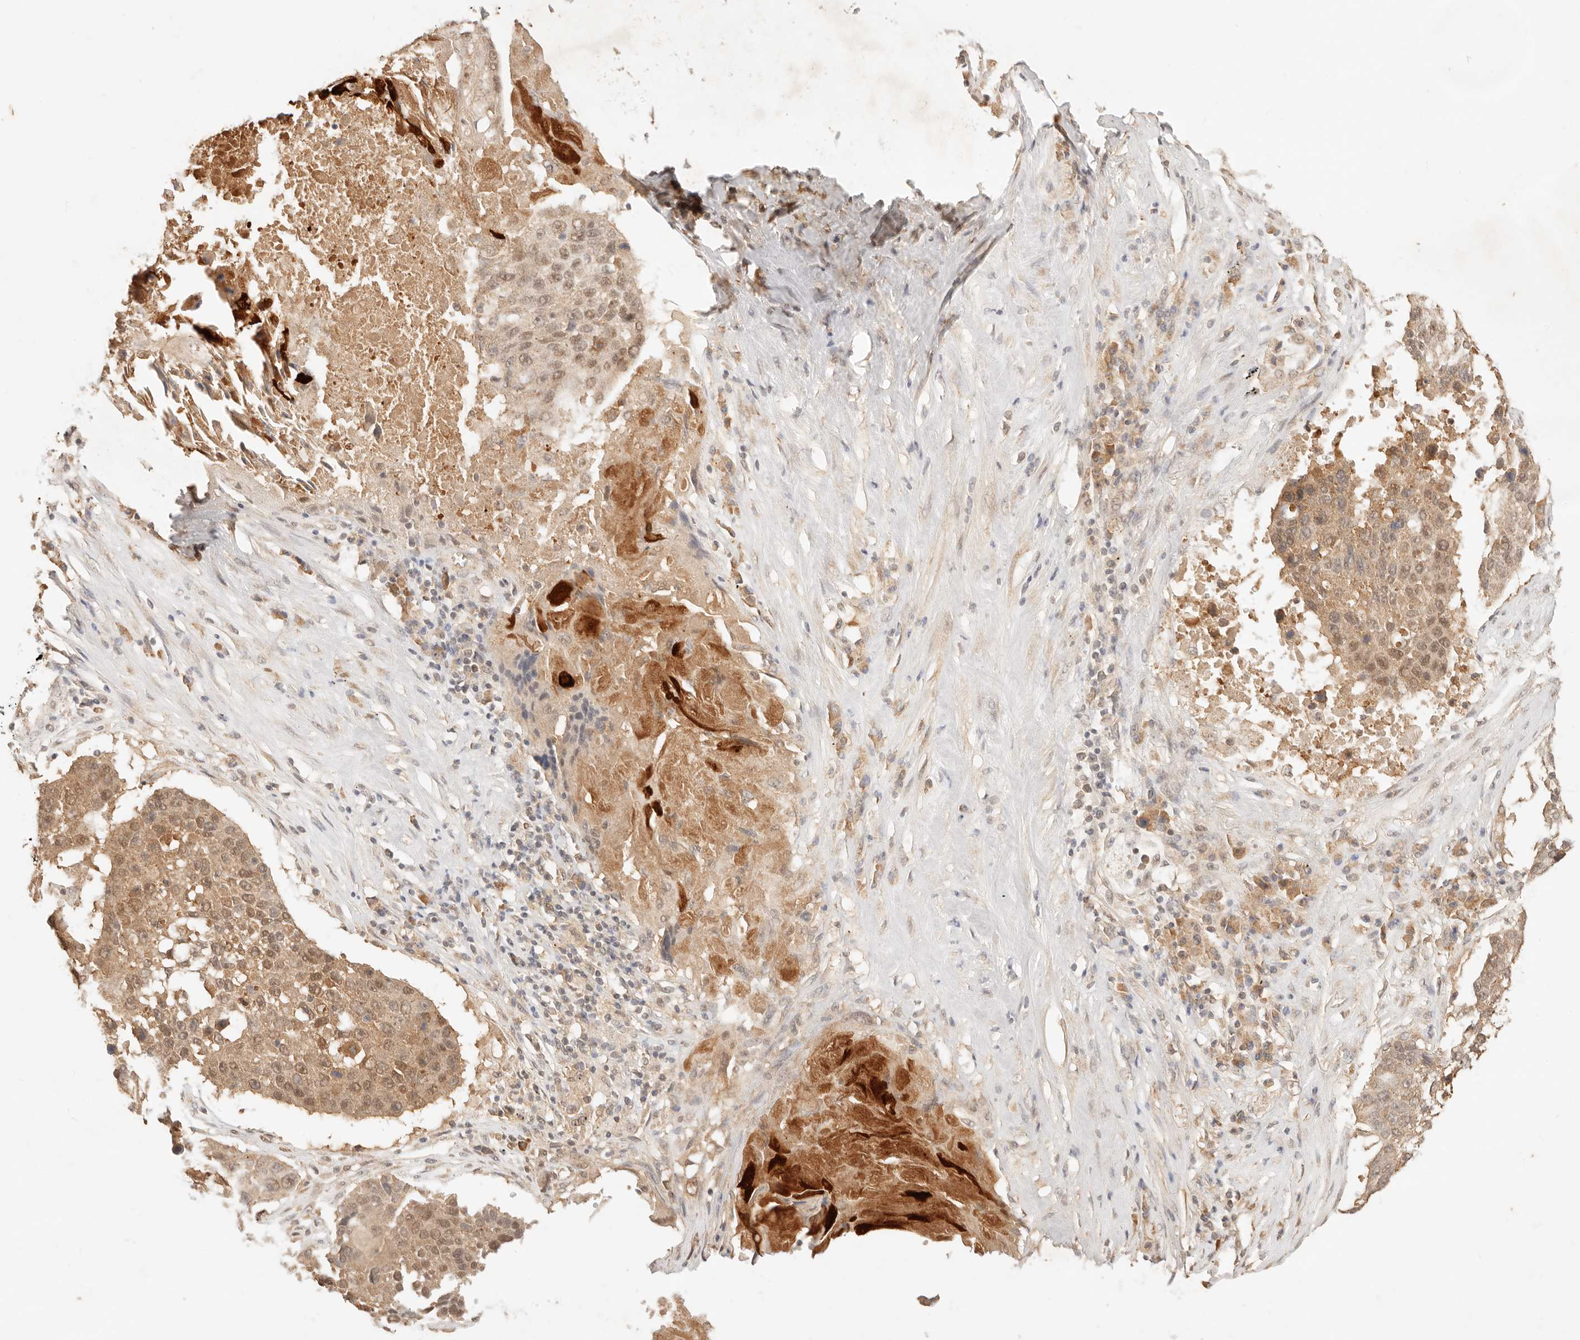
{"staining": {"intensity": "moderate", "quantity": ">75%", "location": "cytoplasmic/membranous,nuclear"}, "tissue": "lung cancer", "cell_type": "Tumor cells", "image_type": "cancer", "snomed": [{"axis": "morphology", "description": "Squamous cell carcinoma, NOS"}, {"axis": "topography", "description": "Lung"}], "caption": "Lung squamous cell carcinoma was stained to show a protein in brown. There is medium levels of moderate cytoplasmic/membranous and nuclear staining in about >75% of tumor cells.", "gene": "TRIM11", "patient": {"sex": "male", "age": 61}}